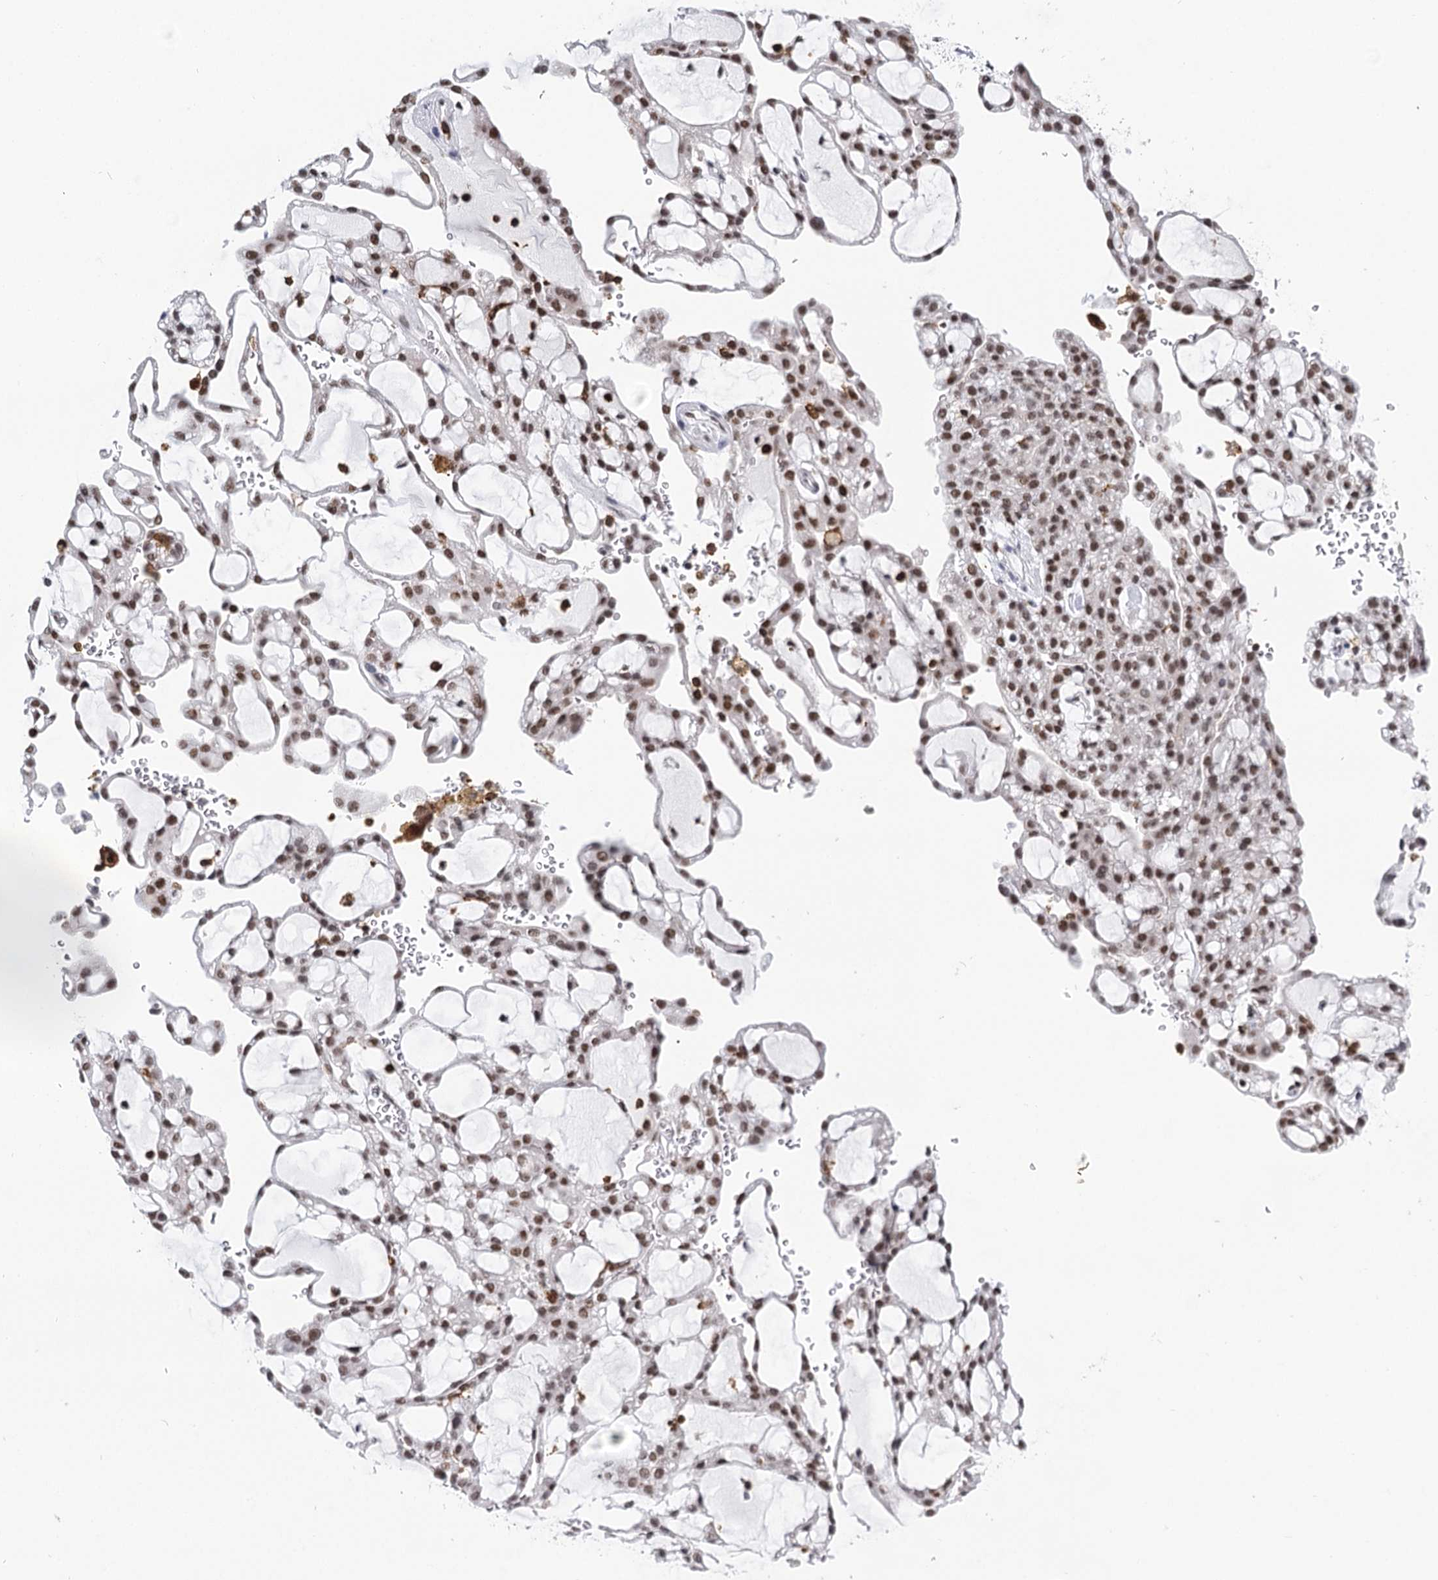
{"staining": {"intensity": "moderate", "quantity": ">75%", "location": "nuclear"}, "tissue": "renal cancer", "cell_type": "Tumor cells", "image_type": "cancer", "snomed": [{"axis": "morphology", "description": "Adenocarcinoma, NOS"}, {"axis": "topography", "description": "Kidney"}], "caption": "Protein analysis of renal adenocarcinoma tissue reveals moderate nuclear positivity in about >75% of tumor cells.", "gene": "BARD1", "patient": {"sex": "male", "age": 63}}